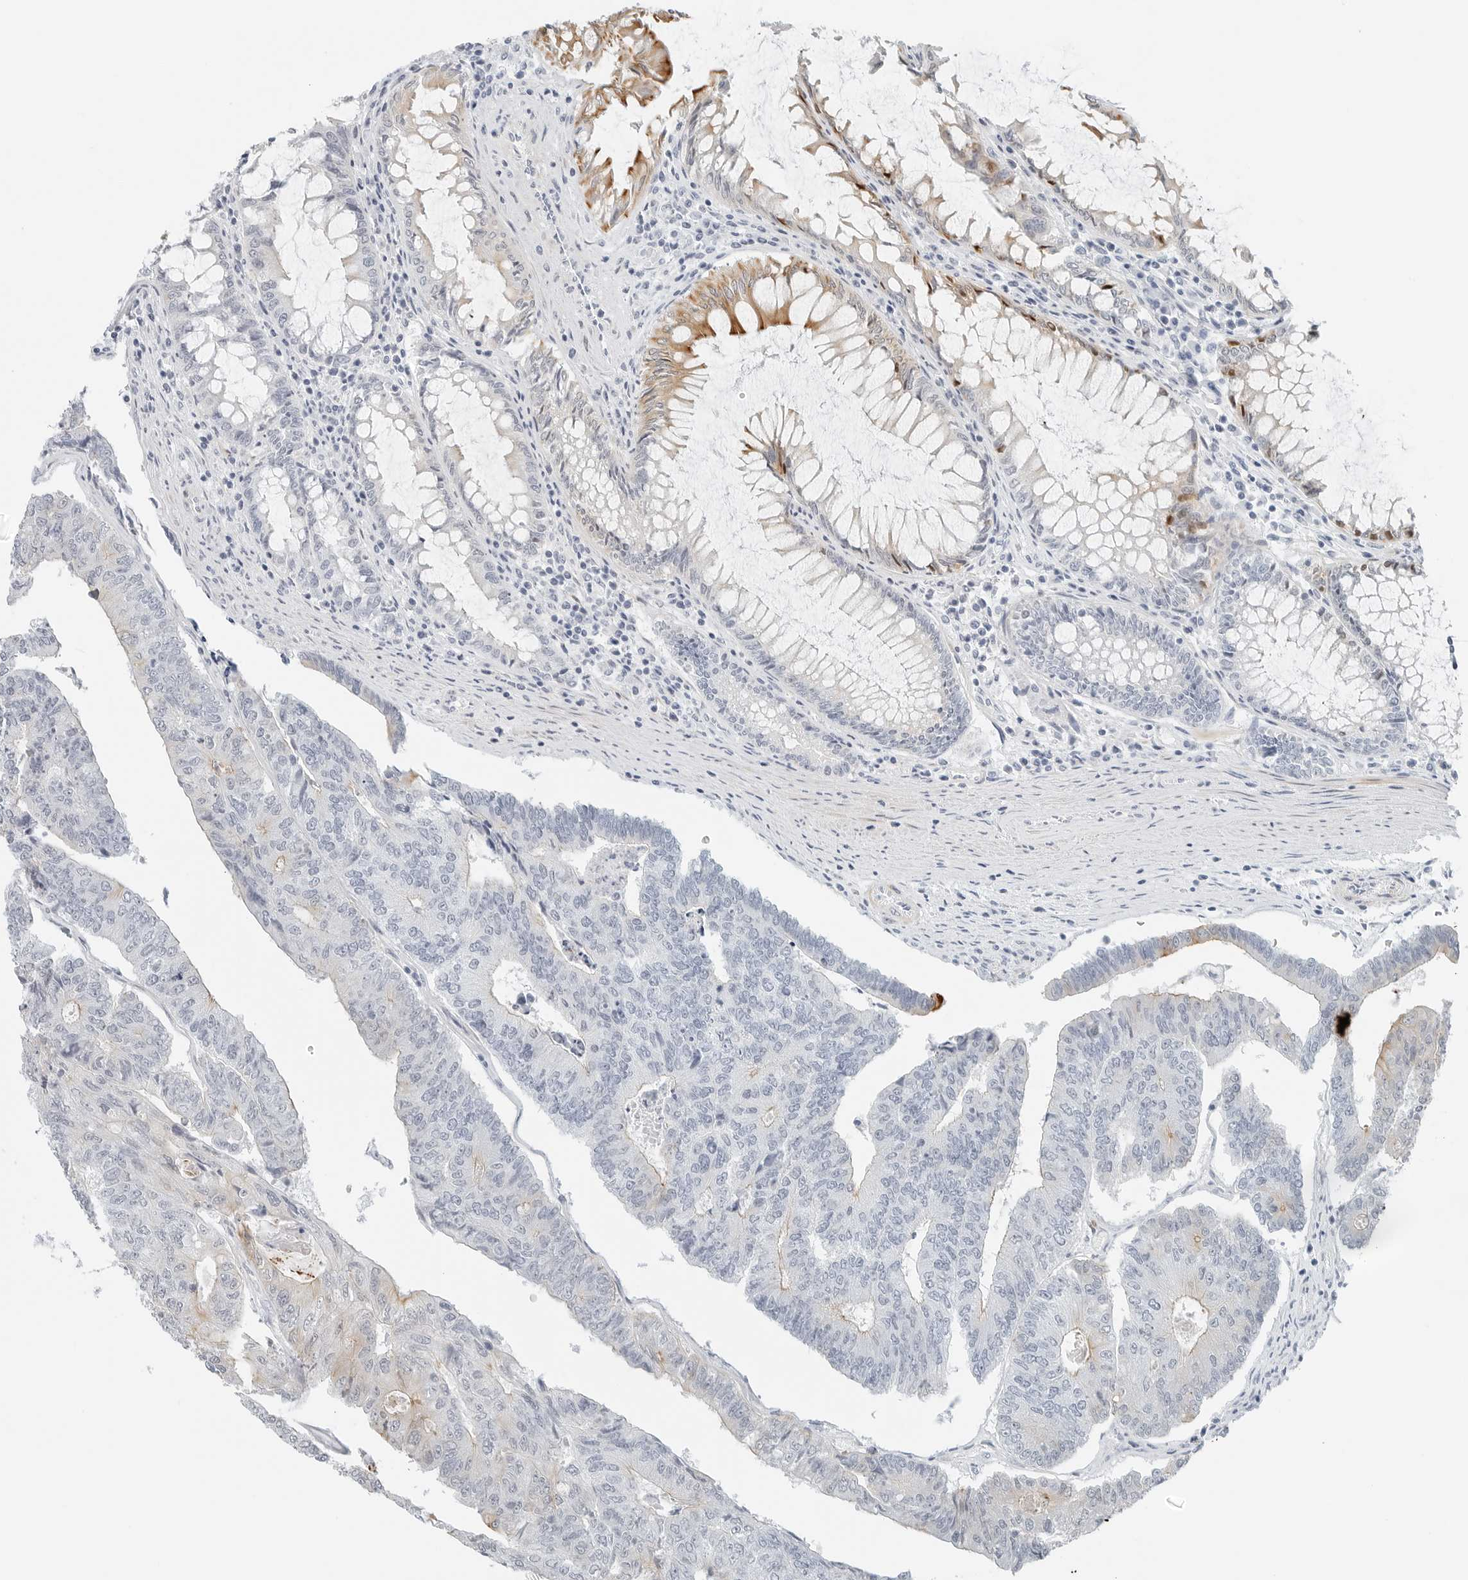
{"staining": {"intensity": "moderate", "quantity": "<25%", "location": "cytoplasmic/membranous"}, "tissue": "colorectal cancer", "cell_type": "Tumor cells", "image_type": "cancer", "snomed": [{"axis": "morphology", "description": "Adenocarcinoma, NOS"}, {"axis": "topography", "description": "Colon"}], "caption": "Immunohistochemical staining of human colorectal cancer shows low levels of moderate cytoplasmic/membranous protein expression in about <25% of tumor cells.", "gene": "IQCC", "patient": {"sex": "female", "age": 67}}